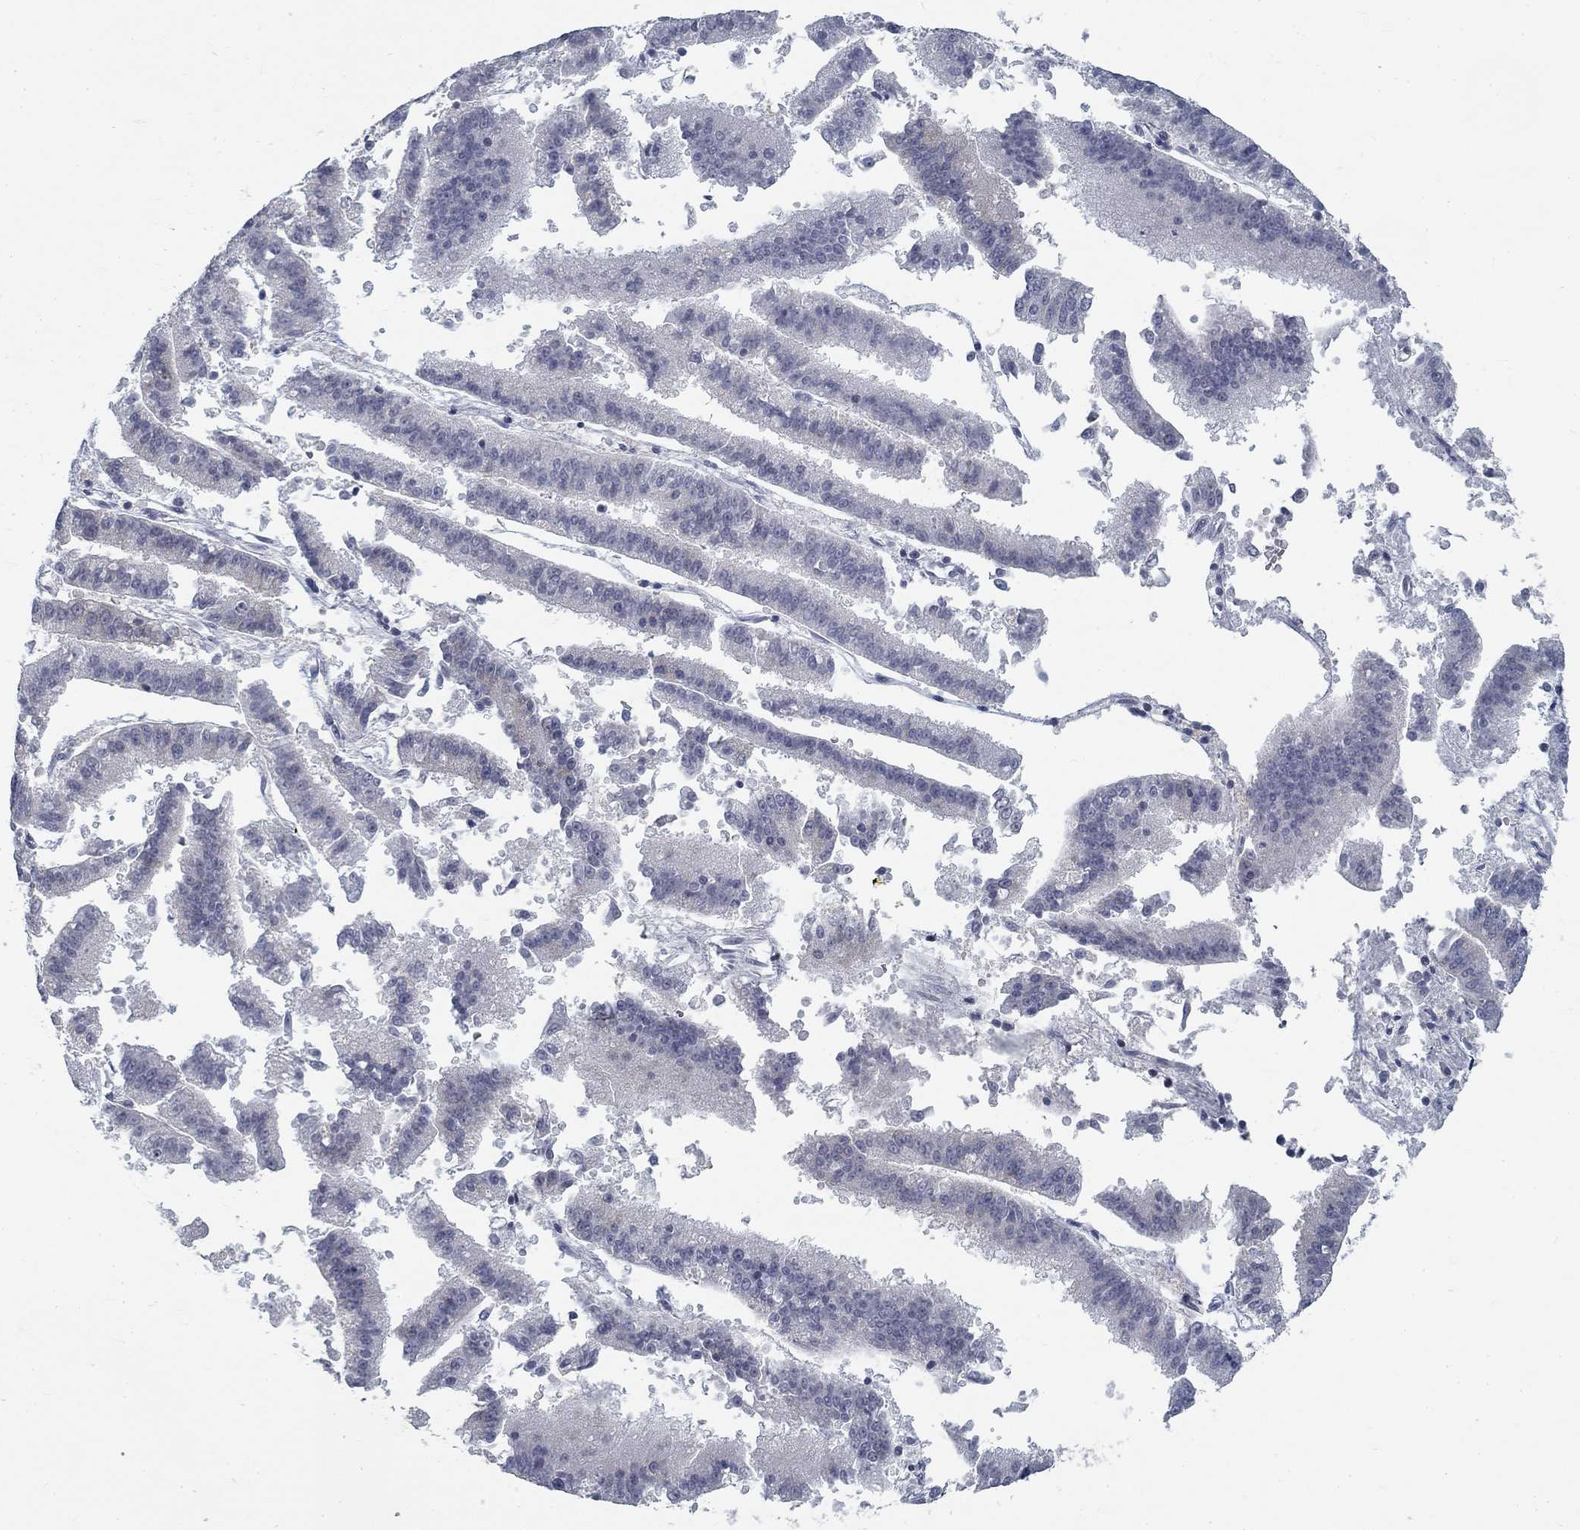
{"staining": {"intensity": "negative", "quantity": "none", "location": "none"}, "tissue": "endometrial cancer", "cell_type": "Tumor cells", "image_type": "cancer", "snomed": [{"axis": "morphology", "description": "Adenocarcinoma, NOS"}, {"axis": "topography", "description": "Endometrium"}], "caption": "Immunohistochemistry micrograph of neoplastic tissue: human adenocarcinoma (endometrial) stained with DAB (3,3'-diaminobenzidine) displays no significant protein positivity in tumor cells.", "gene": "ATP1A3", "patient": {"sex": "female", "age": 66}}